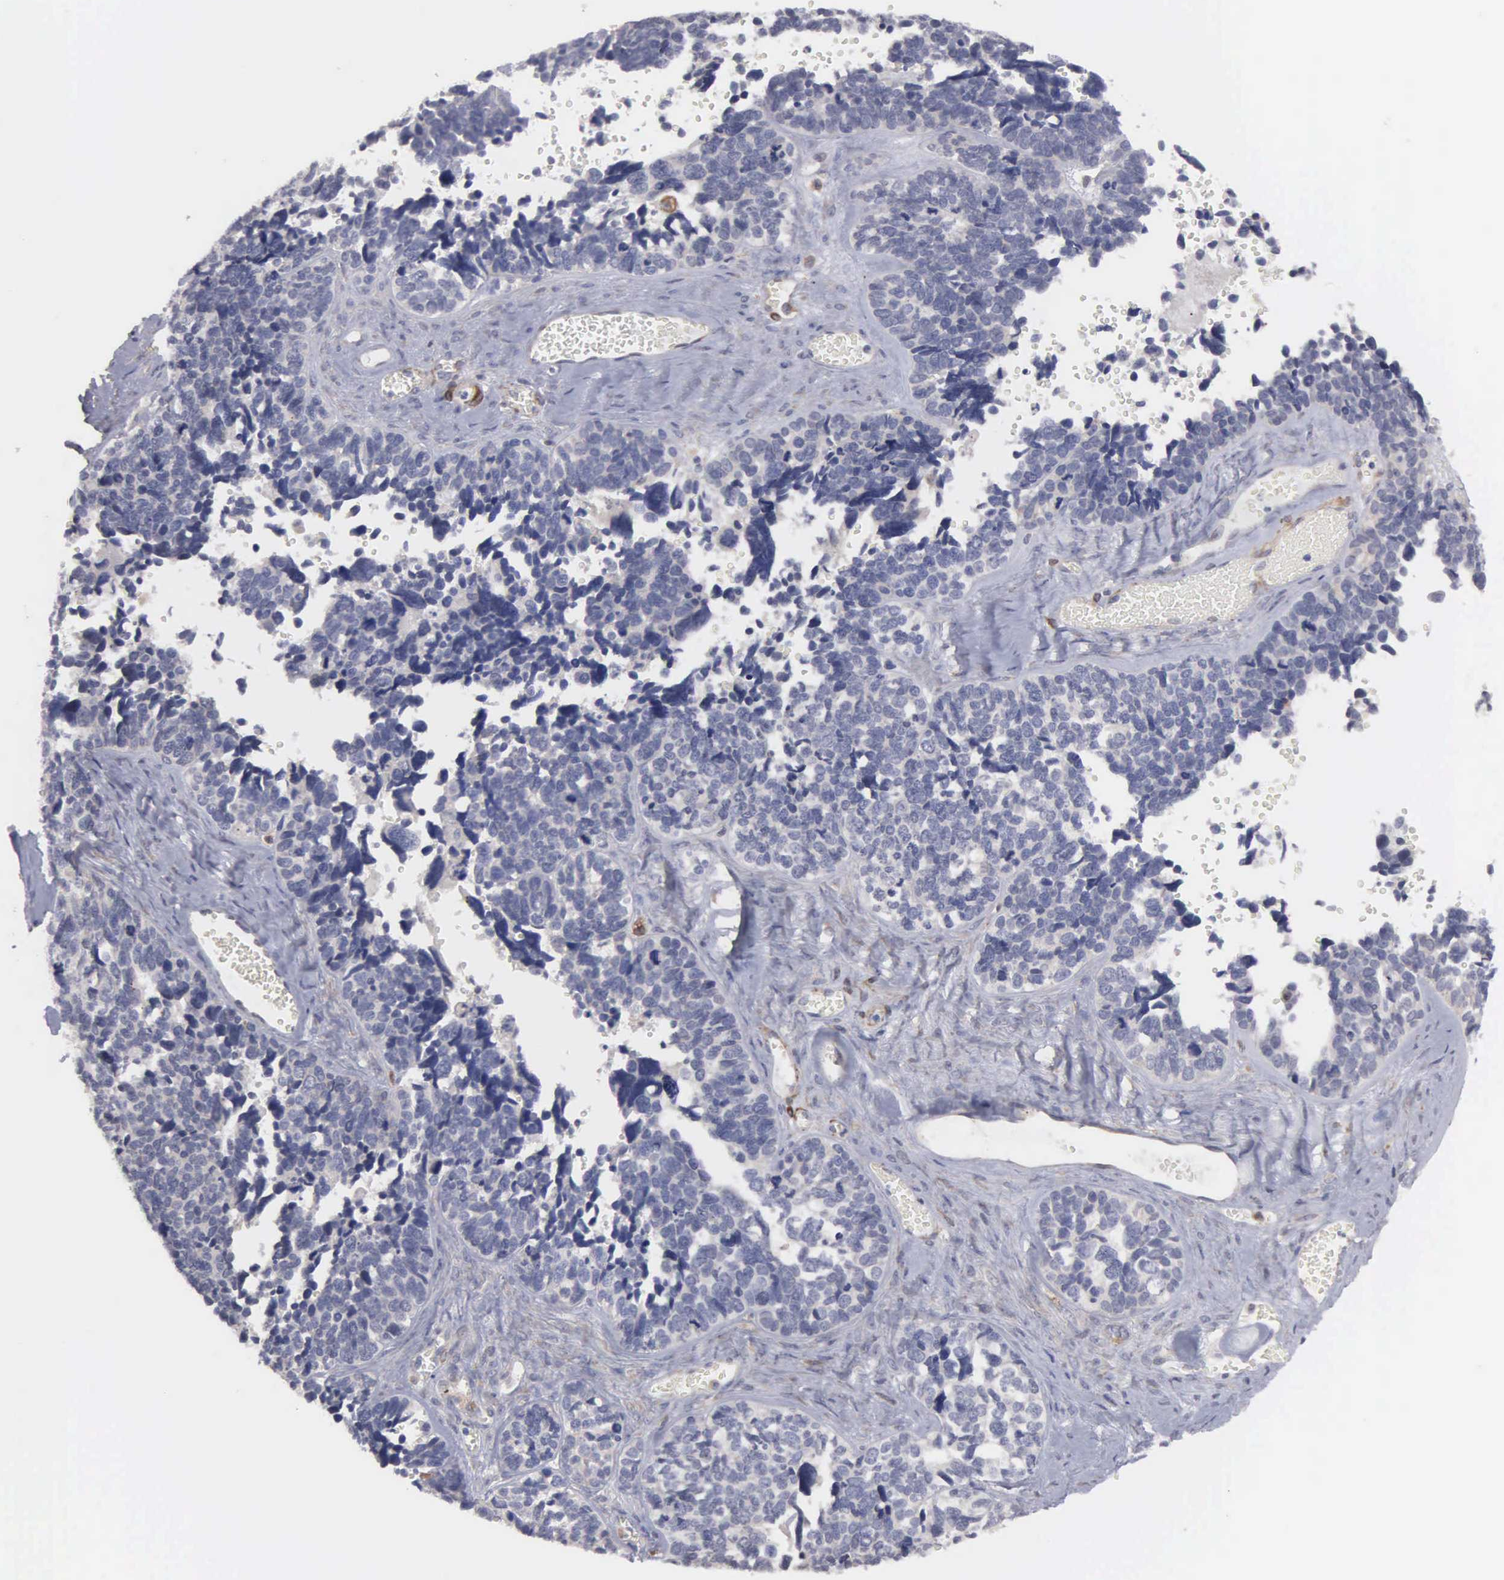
{"staining": {"intensity": "negative", "quantity": "none", "location": "none"}, "tissue": "ovarian cancer", "cell_type": "Tumor cells", "image_type": "cancer", "snomed": [{"axis": "morphology", "description": "Cystadenocarcinoma, serous, NOS"}, {"axis": "topography", "description": "Ovary"}], "caption": "Ovarian serous cystadenocarcinoma was stained to show a protein in brown. There is no significant expression in tumor cells. The staining was performed using DAB (3,3'-diaminobenzidine) to visualize the protein expression in brown, while the nuclei were stained in blue with hematoxylin (Magnification: 20x).", "gene": "LIN52", "patient": {"sex": "female", "age": 77}}